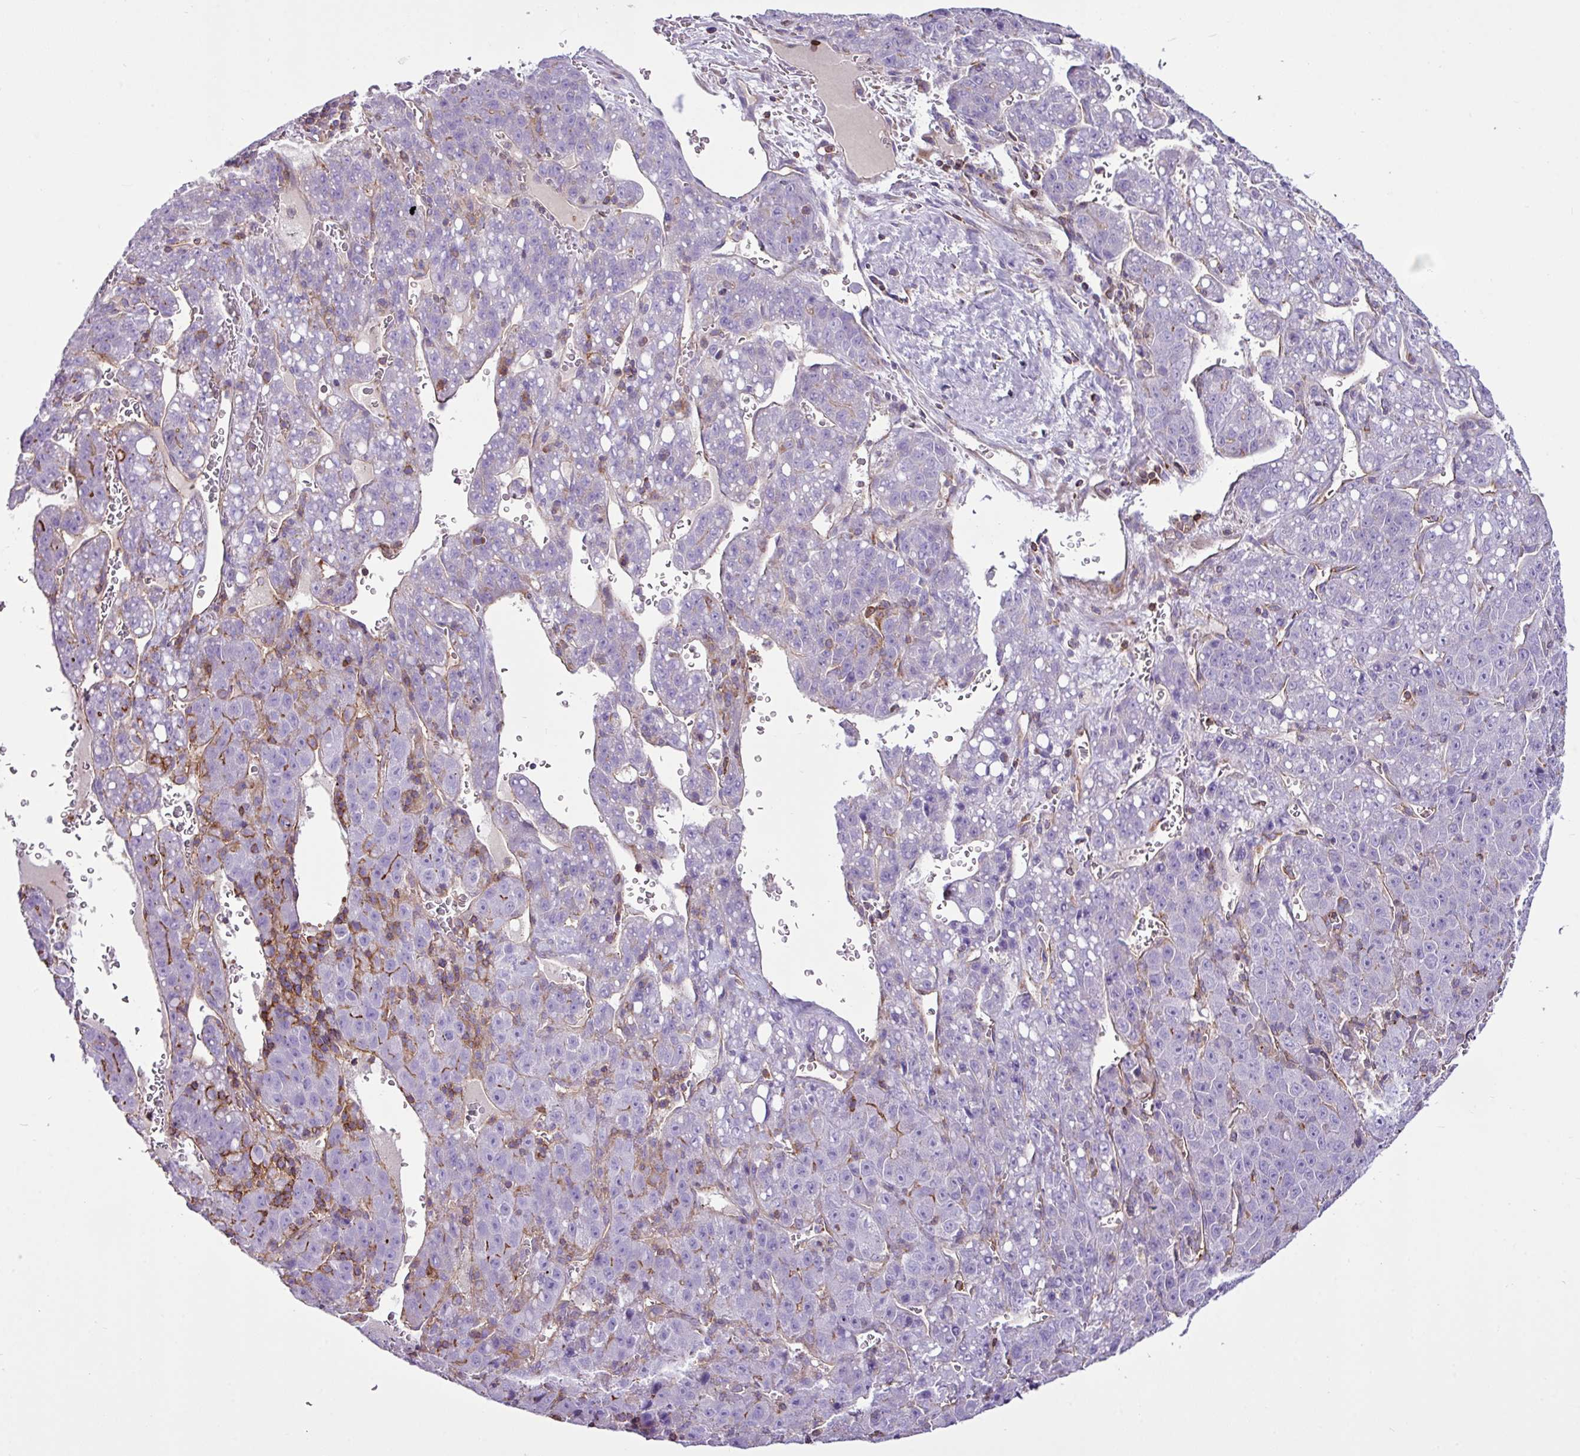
{"staining": {"intensity": "negative", "quantity": "none", "location": "none"}, "tissue": "liver cancer", "cell_type": "Tumor cells", "image_type": "cancer", "snomed": [{"axis": "morphology", "description": "Carcinoma, Hepatocellular, NOS"}, {"axis": "topography", "description": "Liver"}], "caption": "An IHC micrograph of liver hepatocellular carcinoma is shown. There is no staining in tumor cells of liver hepatocellular carcinoma. The staining is performed using DAB (3,3'-diaminobenzidine) brown chromogen with nuclei counter-stained in using hematoxylin.", "gene": "EME2", "patient": {"sex": "female", "age": 53}}